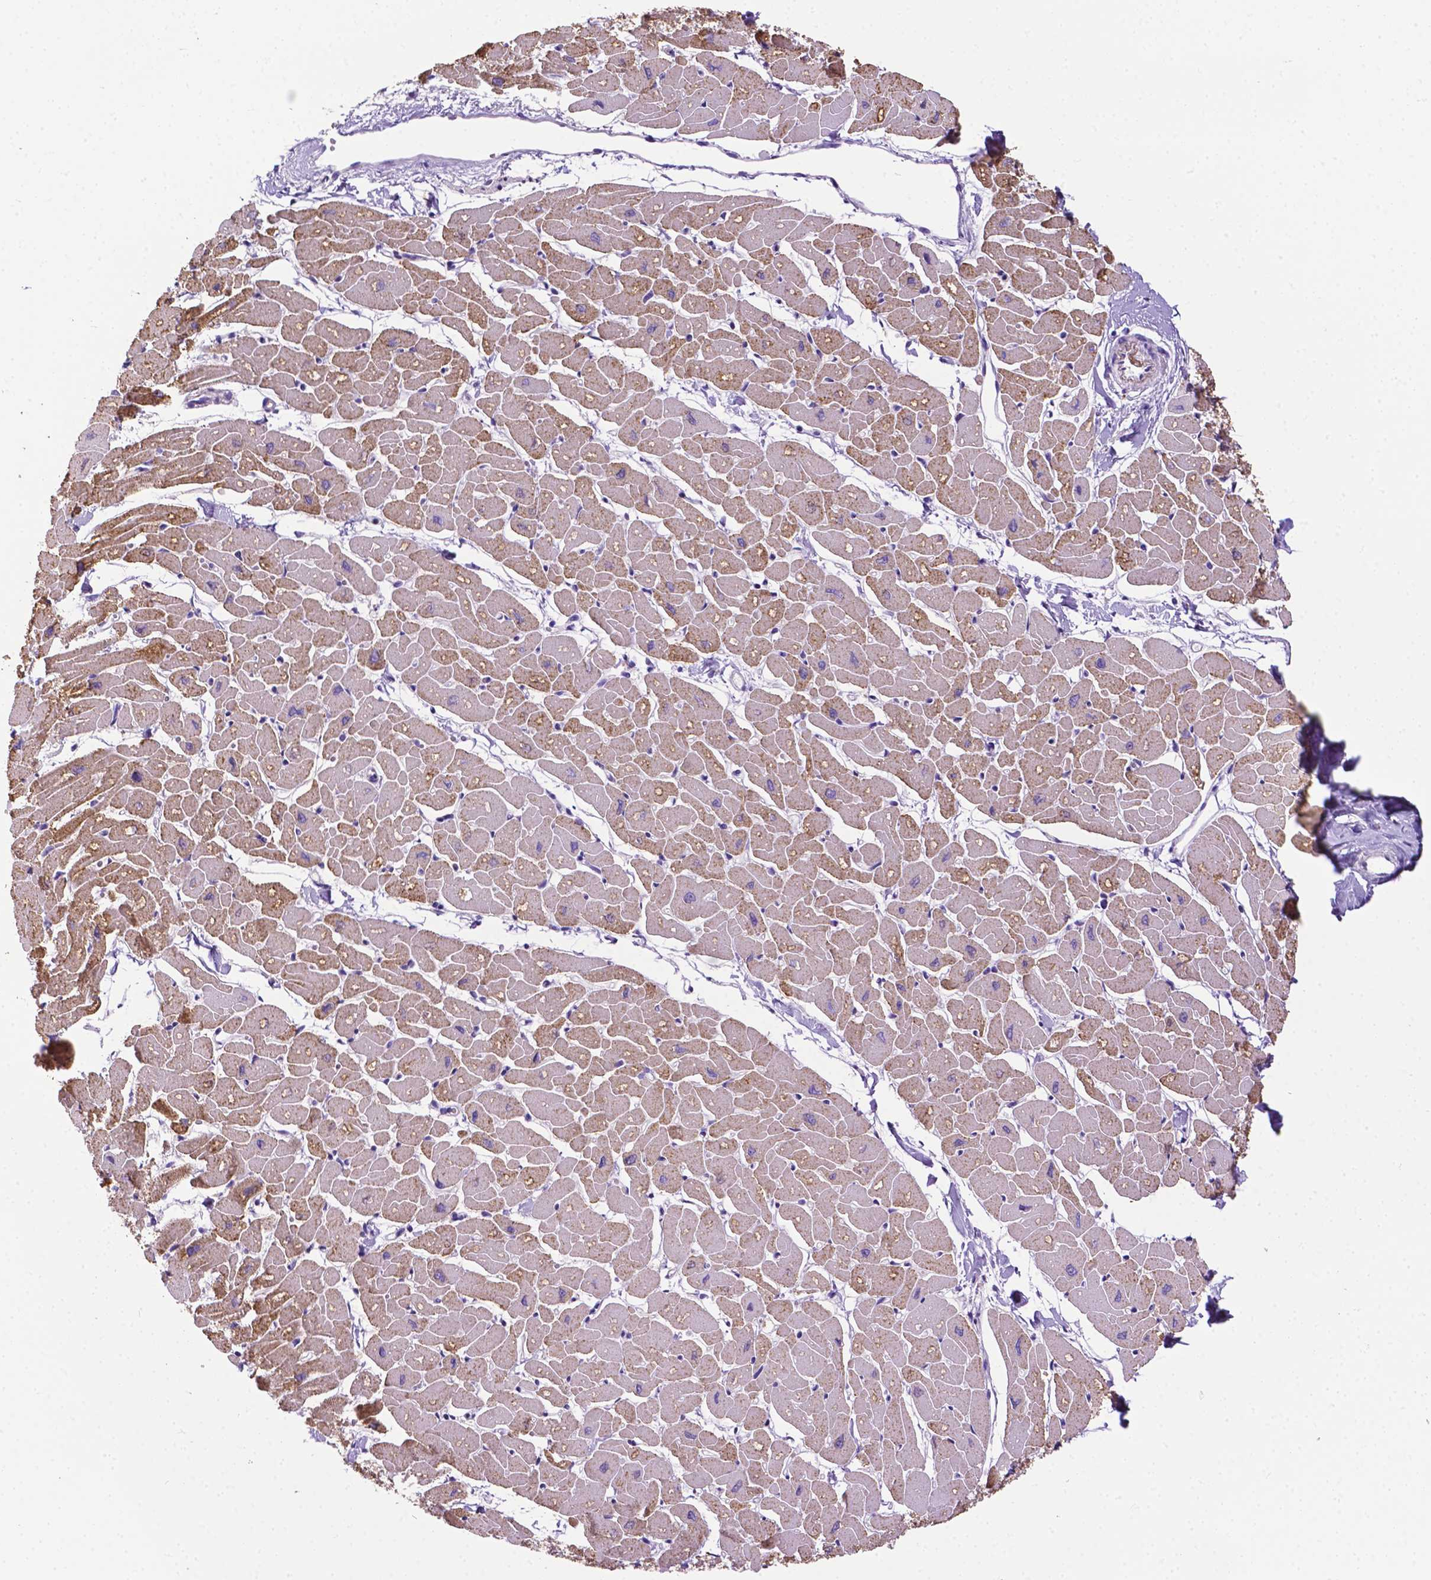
{"staining": {"intensity": "weak", "quantity": "25%-75%", "location": "cytoplasmic/membranous"}, "tissue": "heart muscle", "cell_type": "Cardiomyocytes", "image_type": "normal", "snomed": [{"axis": "morphology", "description": "Normal tissue, NOS"}, {"axis": "topography", "description": "Heart"}], "caption": "Heart muscle stained with immunohistochemistry (IHC) exhibits weak cytoplasmic/membranous staining in approximately 25%-75% of cardiomyocytes. (Brightfield microscopy of DAB IHC at high magnification).", "gene": "MMP27", "patient": {"sex": "male", "age": 57}}